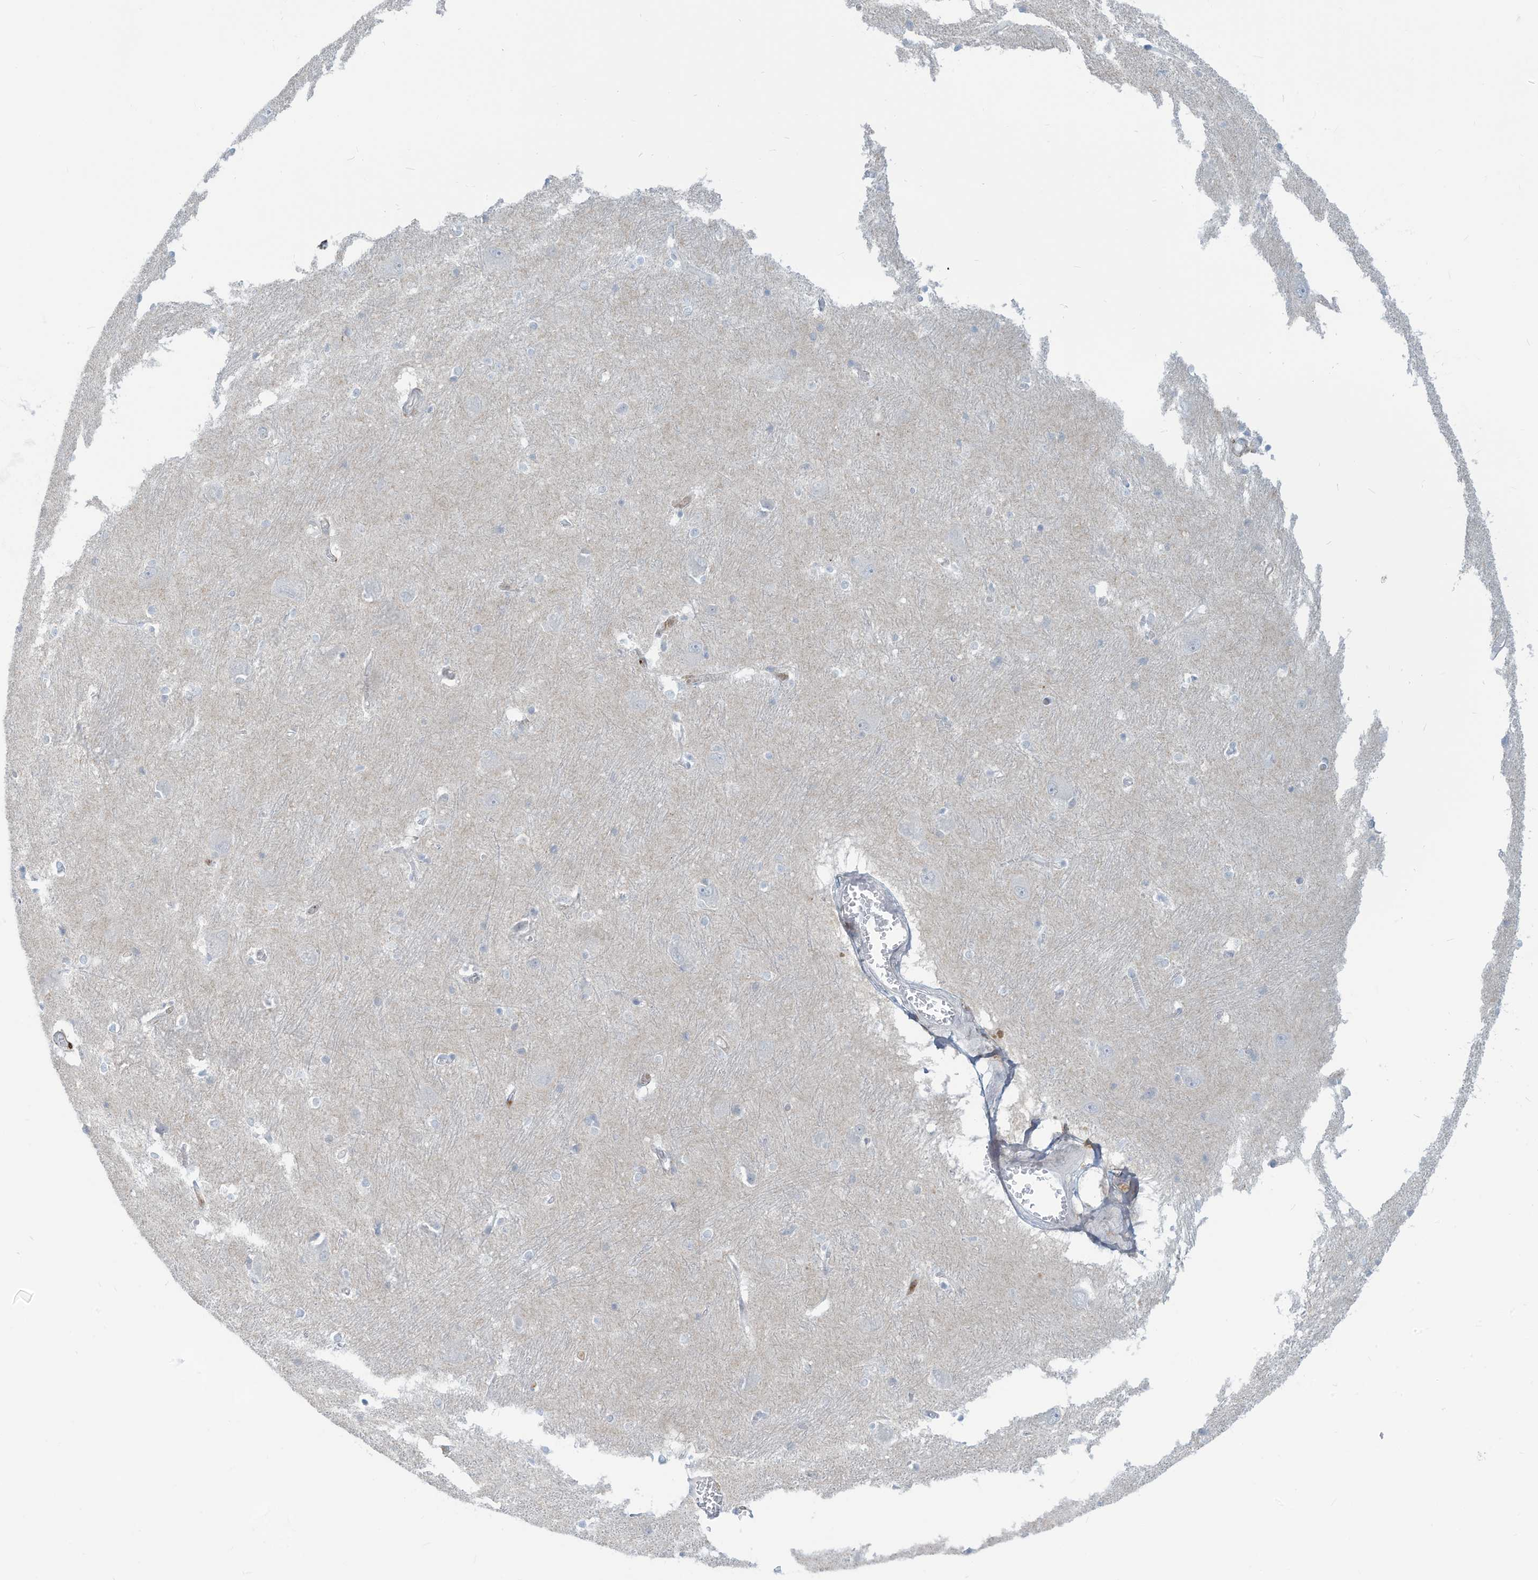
{"staining": {"intensity": "negative", "quantity": "none", "location": "none"}, "tissue": "caudate", "cell_type": "Glial cells", "image_type": "normal", "snomed": [{"axis": "morphology", "description": "Normal tissue, NOS"}, {"axis": "topography", "description": "Lateral ventricle wall"}], "caption": "Caudate stained for a protein using IHC exhibits no expression glial cells.", "gene": "NOTO", "patient": {"sex": "male", "age": 37}}